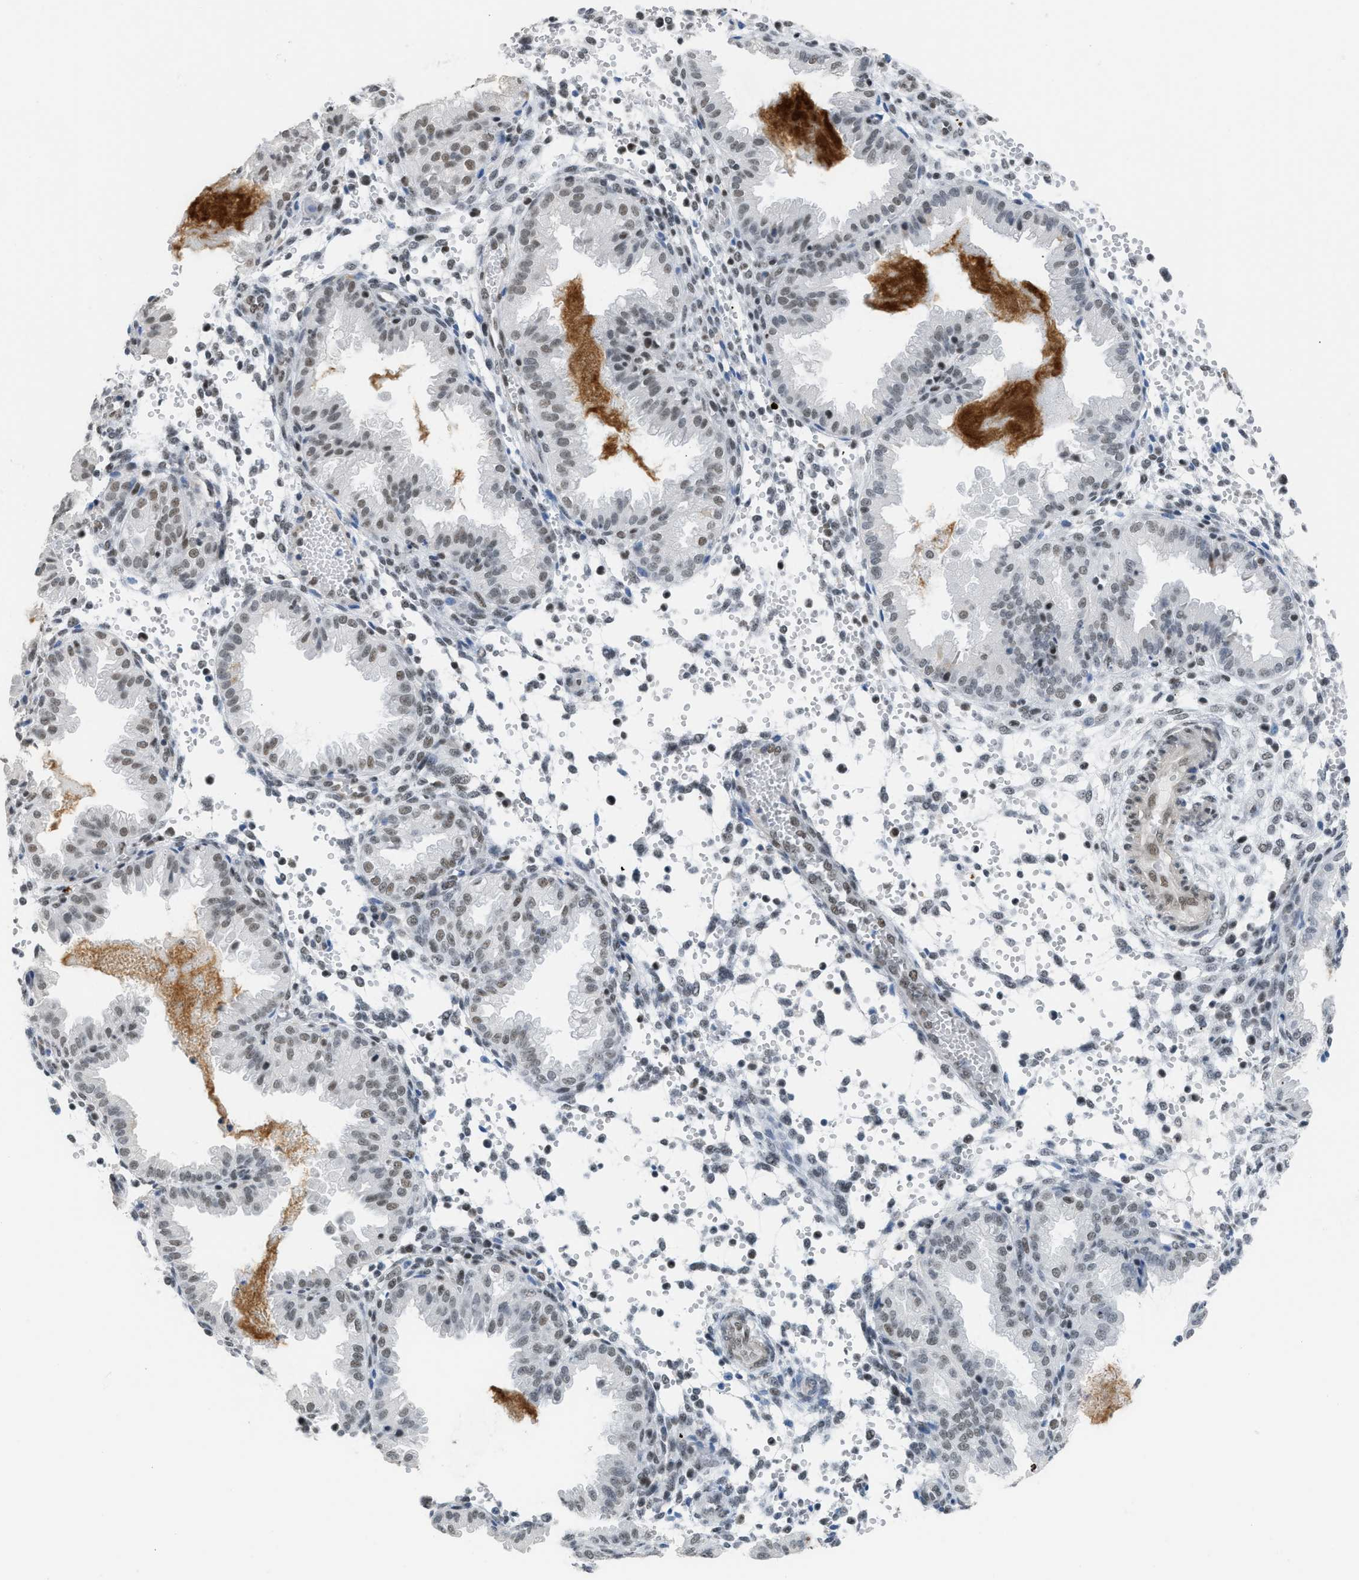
{"staining": {"intensity": "moderate", "quantity": "<25%", "location": "nuclear"}, "tissue": "endometrium", "cell_type": "Cells in endometrial stroma", "image_type": "normal", "snomed": [{"axis": "morphology", "description": "Normal tissue, NOS"}, {"axis": "topography", "description": "Endometrium"}], "caption": "An image showing moderate nuclear staining in about <25% of cells in endometrial stroma in benign endometrium, as visualized by brown immunohistochemical staining.", "gene": "SCAF4", "patient": {"sex": "female", "age": 33}}